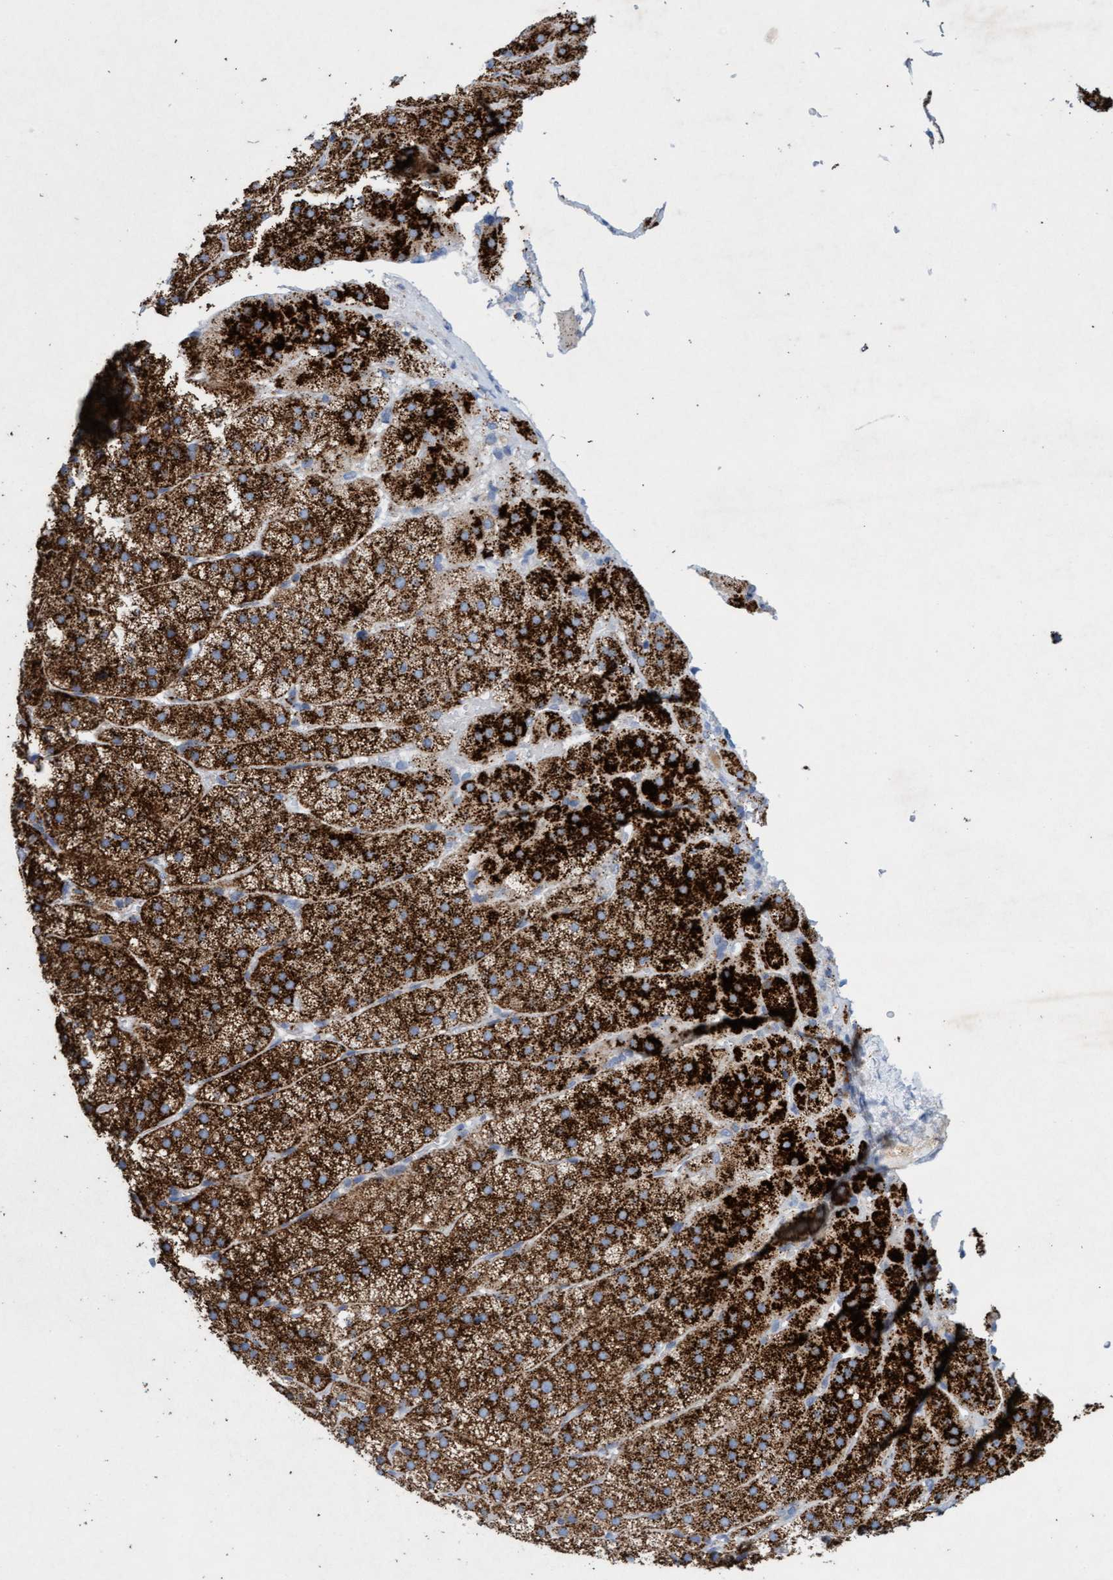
{"staining": {"intensity": "strong", "quantity": ">75%", "location": "cytoplasmic/membranous"}, "tissue": "adrenal gland", "cell_type": "Glandular cells", "image_type": "normal", "snomed": [{"axis": "morphology", "description": "Normal tissue, NOS"}, {"axis": "topography", "description": "Adrenal gland"}], "caption": "Immunohistochemistry image of unremarkable adrenal gland: adrenal gland stained using immunohistochemistry displays high levels of strong protein expression localized specifically in the cytoplasmic/membranous of glandular cells, appearing as a cytoplasmic/membranous brown color.", "gene": "SGSH", "patient": {"sex": "female", "age": 44}}